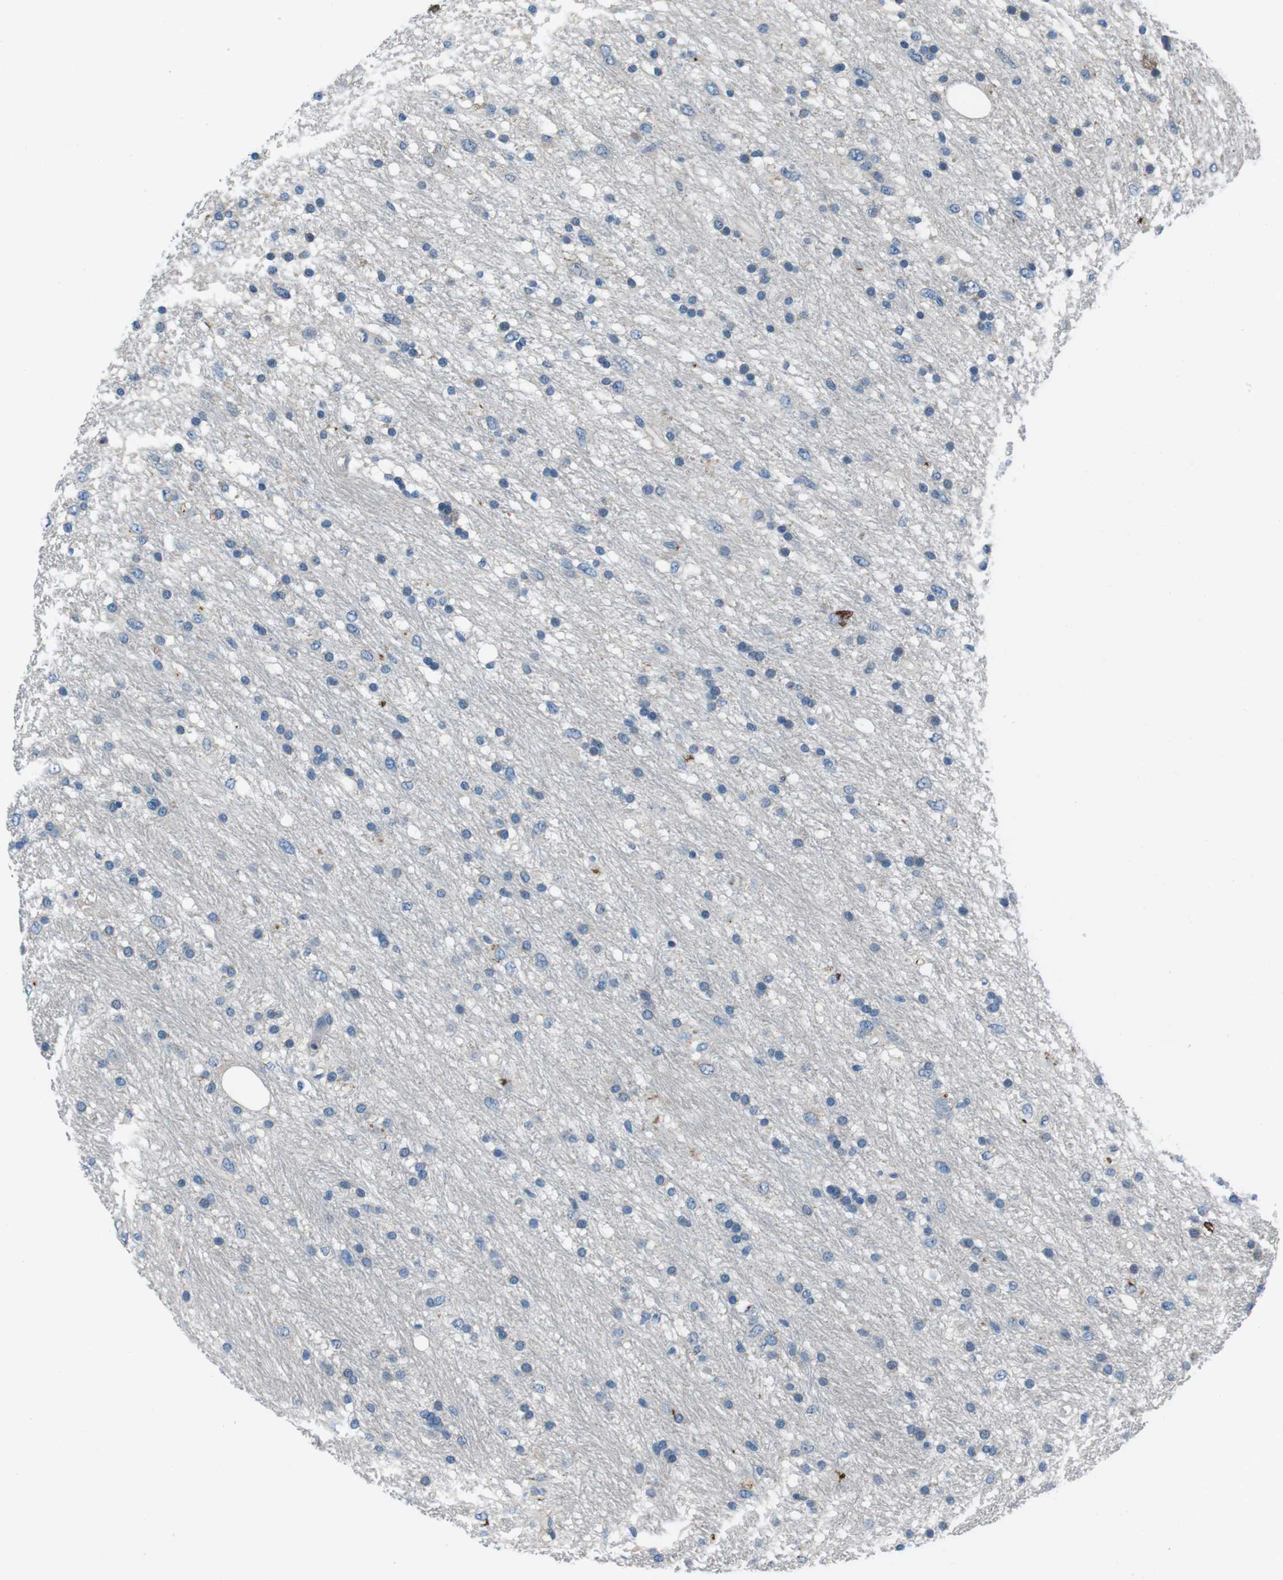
{"staining": {"intensity": "negative", "quantity": "none", "location": "none"}, "tissue": "glioma", "cell_type": "Tumor cells", "image_type": "cancer", "snomed": [{"axis": "morphology", "description": "Glioma, malignant, Low grade"}, {"axis": "topography", "description": "Brain"}], "caption": "This is an immunohistochemistry image of low-grade glioma (malignant). There is no expression in tumor cells.", "gene": "CASQ1", "patient": {"sex": "male", "age": 77}}